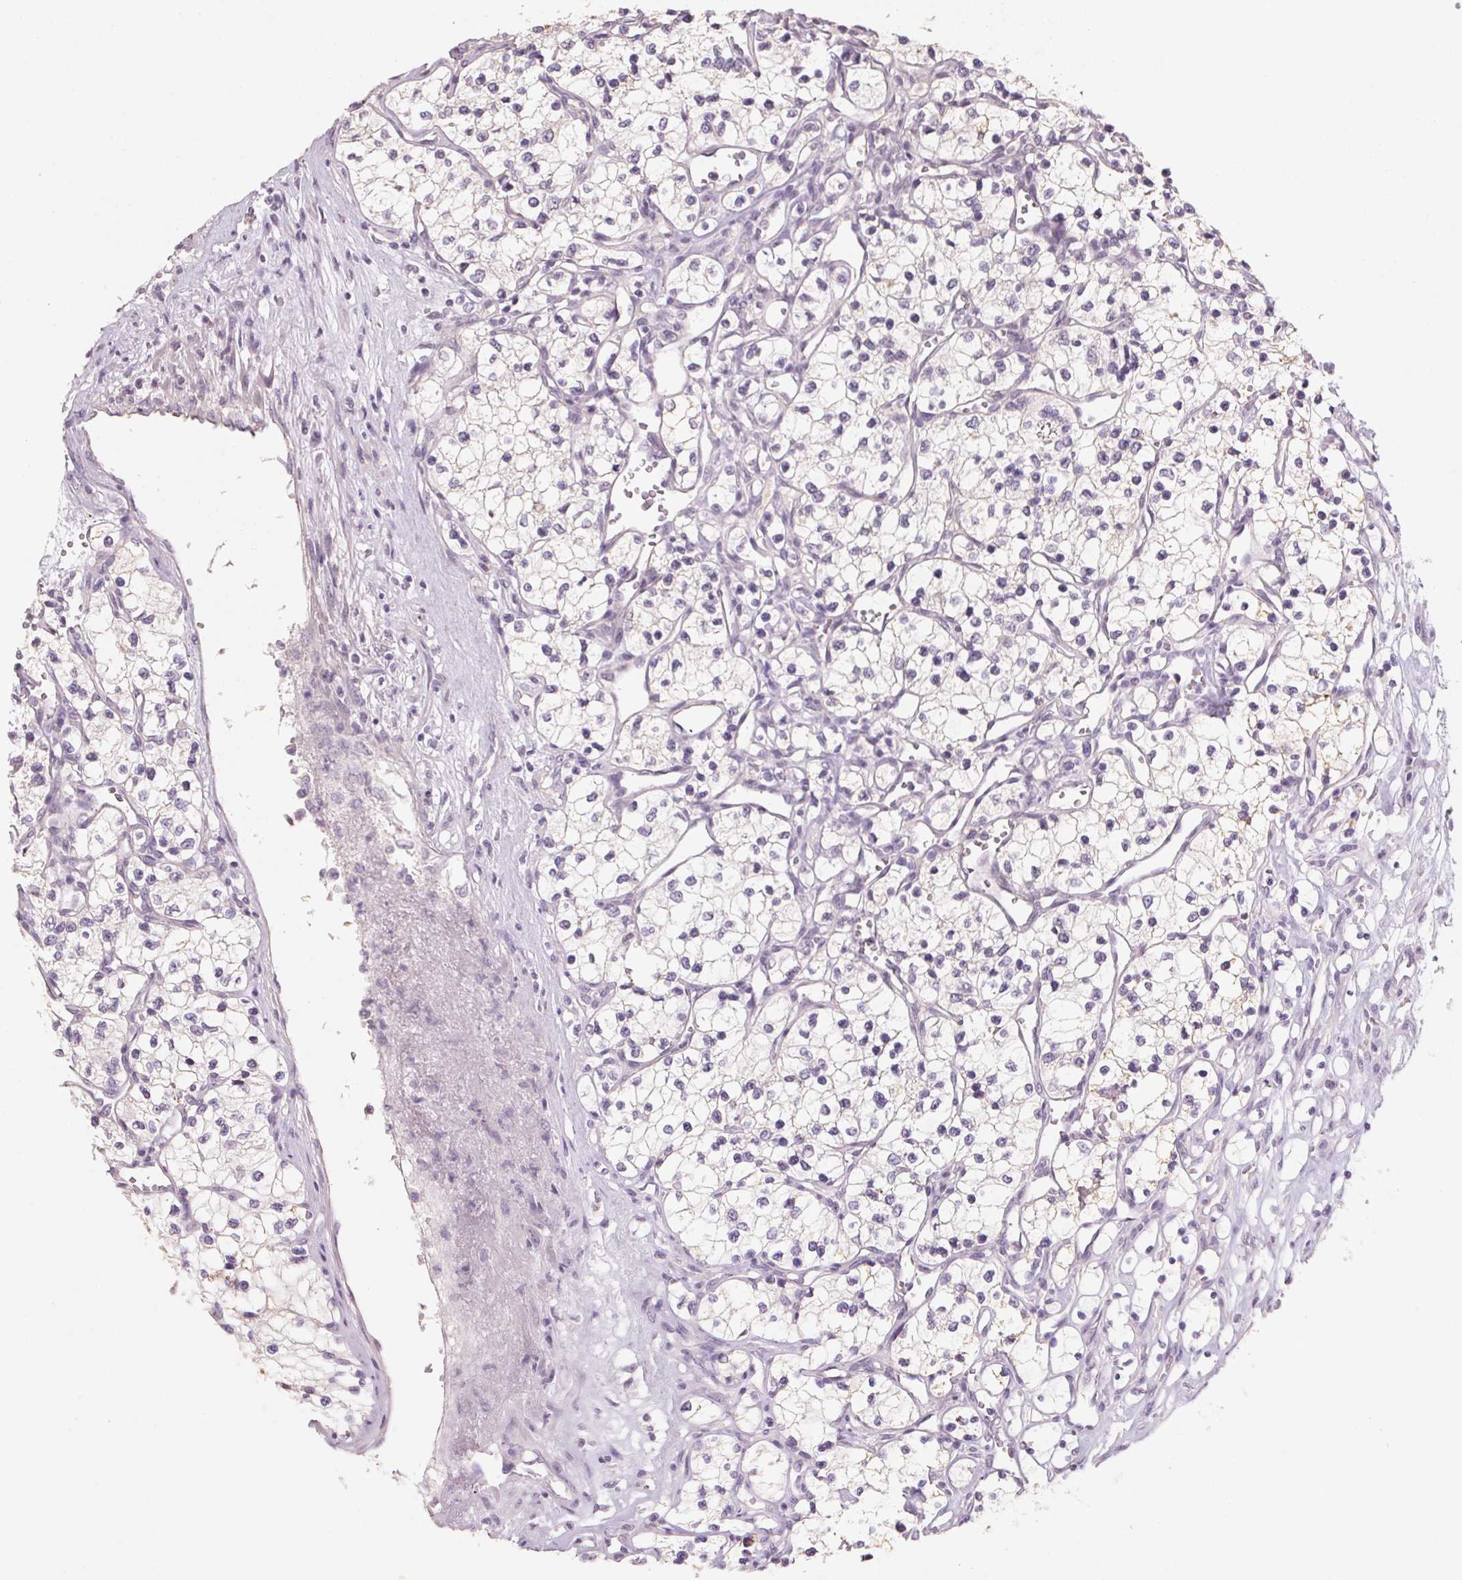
{"staining": {"intensity": "negative", "quantity": "none", "location": "none"}, "tissue": "renal cancer", "cell_type": "Tumor cells", "image_type": "cancer", "snomed": [{"axis": "morphology", "description": "Adenocarcinoma, NOS"}, {"axis": "topography", "description": "Kidney"}], "caption": "An IHC image of adenocarcinoma (renal) is shown. There is no staining in tumor cells of adenocarcinoma (renal).", "gene": "CXCL5", "patient": {"sex": "female", "age": 69}}